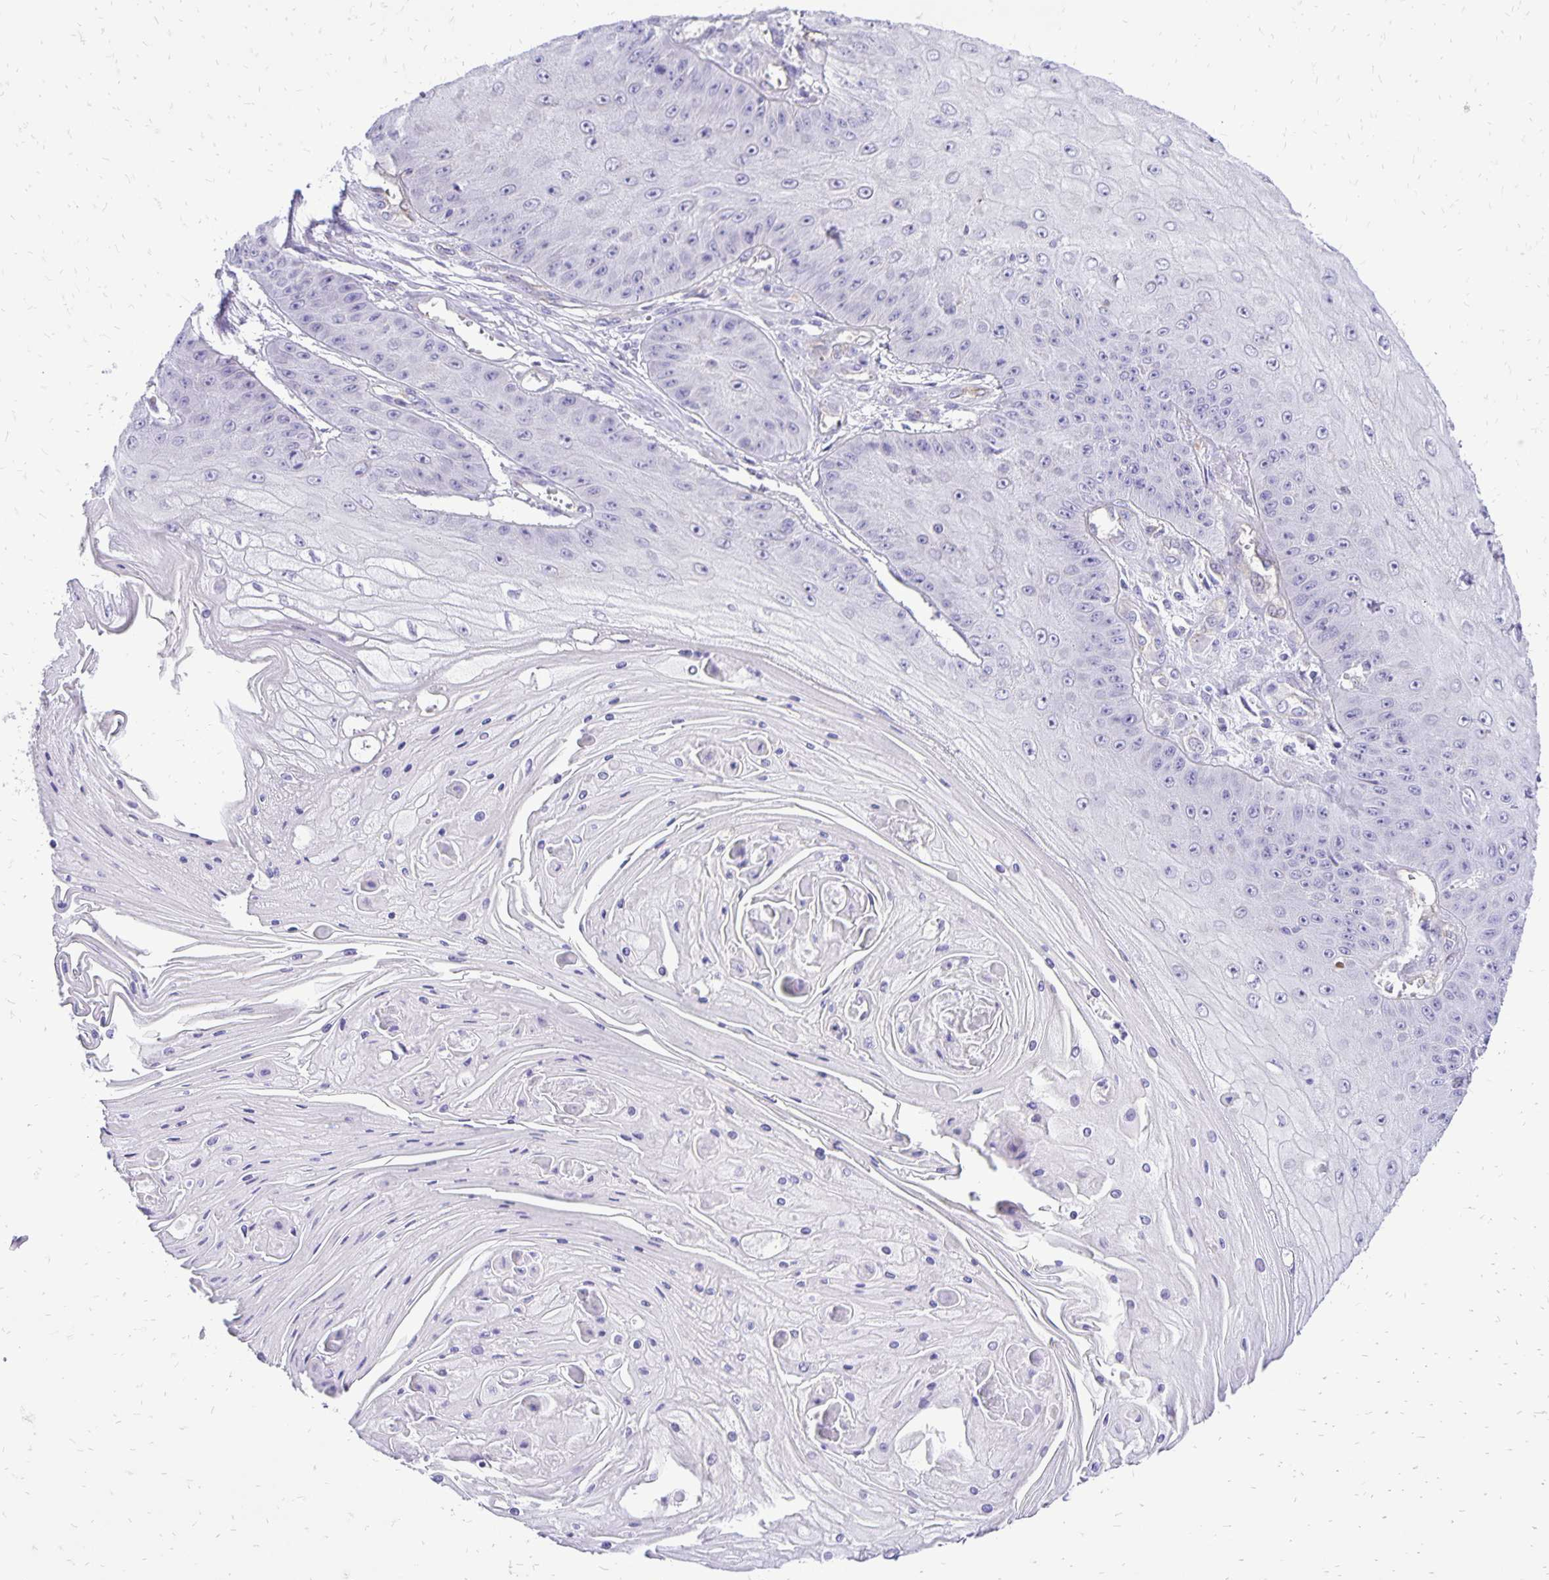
{"staining": {"intensity": "negative", "quantity": "none", "location": "none"}, "tissue": "skin cancer", "cell_type": "Tumor cells", "image_type": "cancer", "snomed": [{"axis": "morphology", "description": "Squamous cell carcinoma, NOS"}, {"axis": "topography", "description": "Skin"}], "caption": "DAB immunohistochemical staining of squamous cell carcinoma (skin) shows no significant expression in tumor cells.", "gene": "EIF5A", "patient": {"sex": "male", "age": 70}}